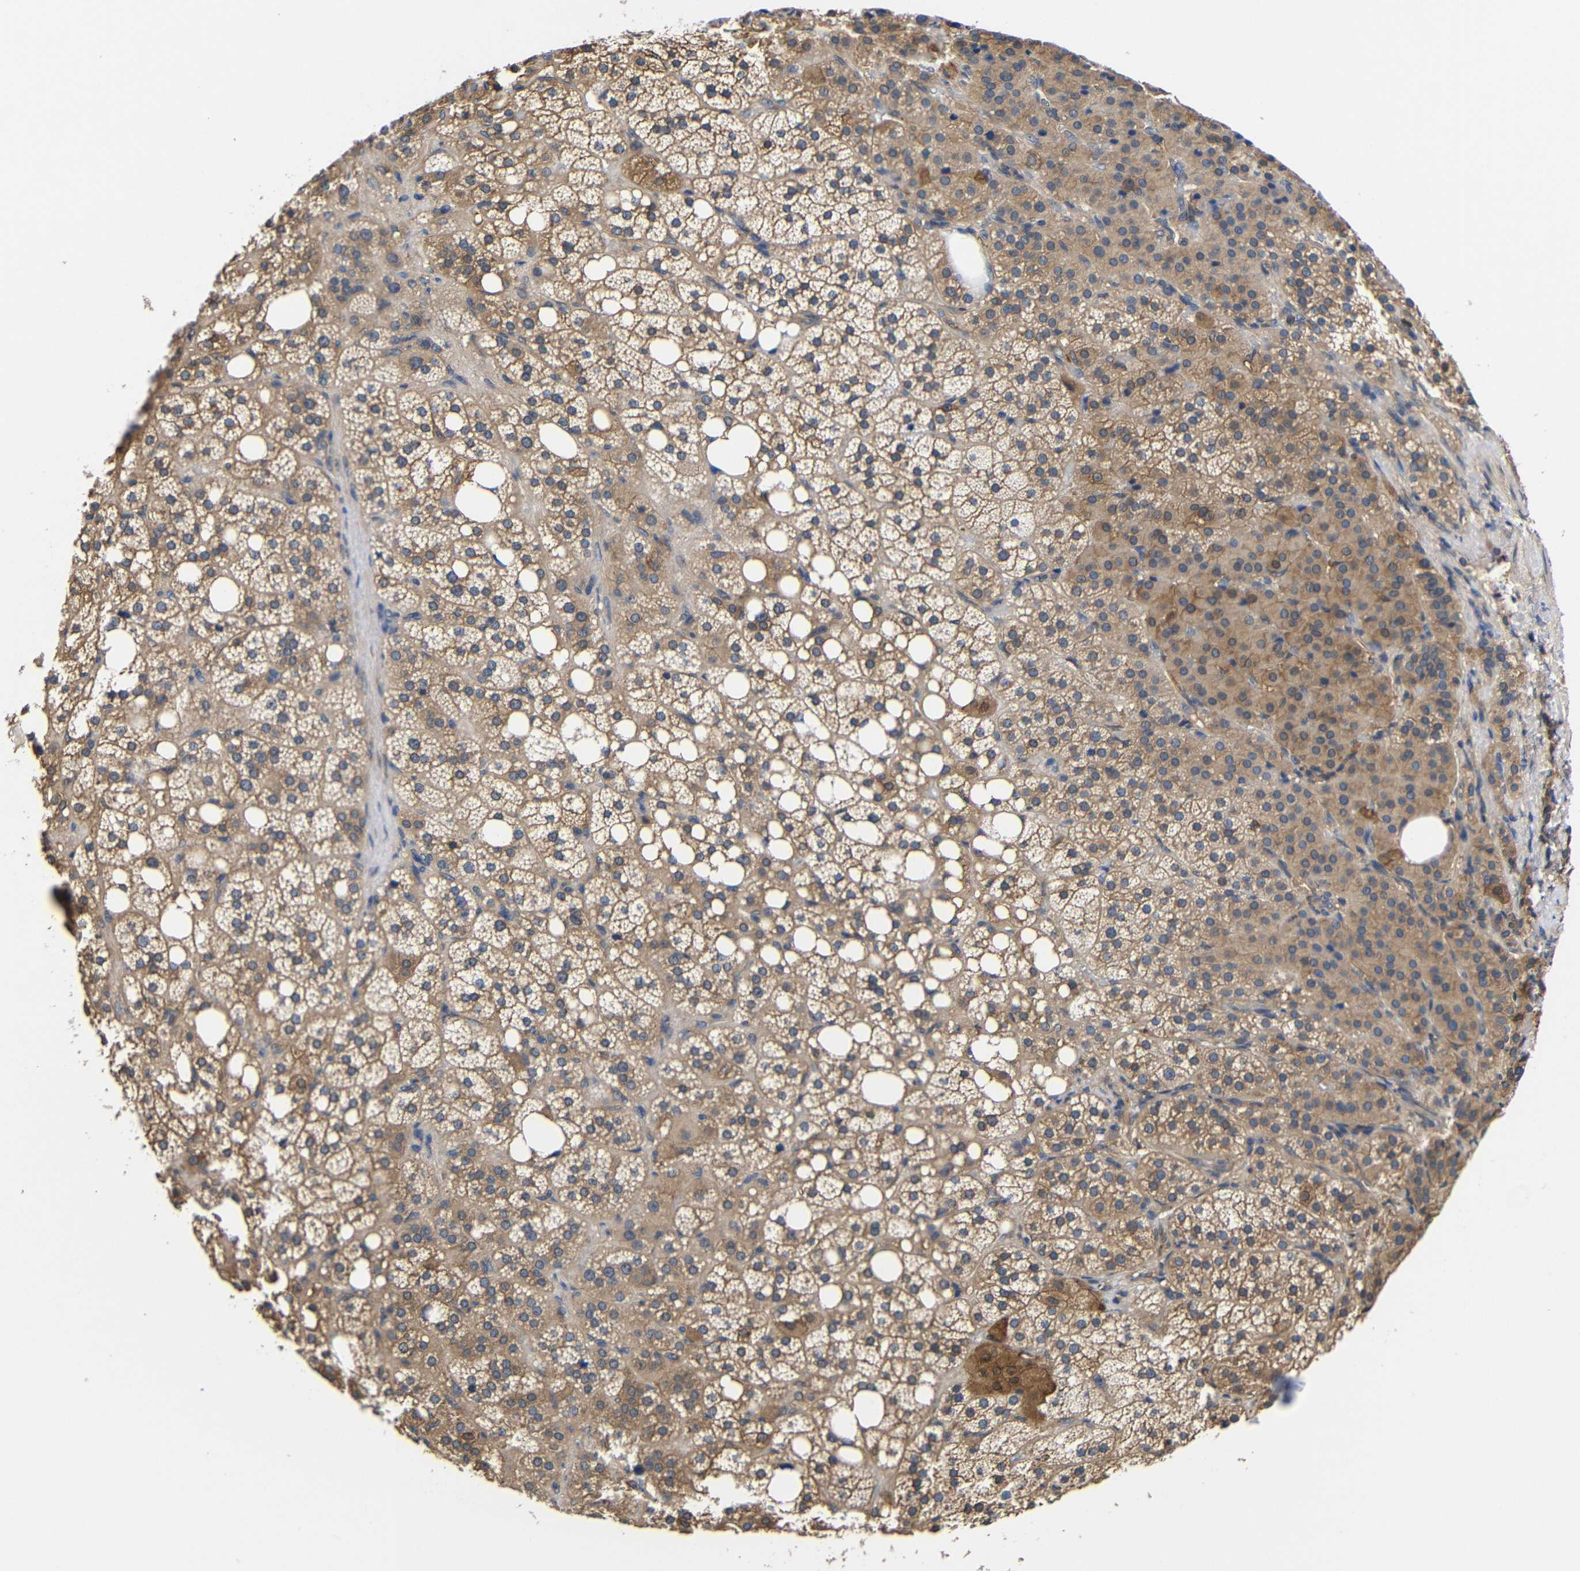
{"staining": {"intensity": "moderate", "quantity": ">75%", "location": "cytoplasmic/membranous"}, "tissue": "adrenal gland", "cell_type": "Glandular cells", "image_type": "normal", "snomed": [{"axis": "morphology", "description": "Normal tissue, NOS"}, {"axis": "topography", "description": "Adrenal gland"}], "caption": "Immunohistochemistry of normal adrenal gland displays medium levels of moderate cytoplasmic/membranous staining in approximately >75% of glandular cells. The staining was performed using DAB (3,3'-diaminobenzidine) to visualize the protein expression in brown, while the nuclei were stained in blue with hematoxylin (Magnification: 20x).", "gene": "LRRCC1", "patient": {"sex": "female", "age": 59}}